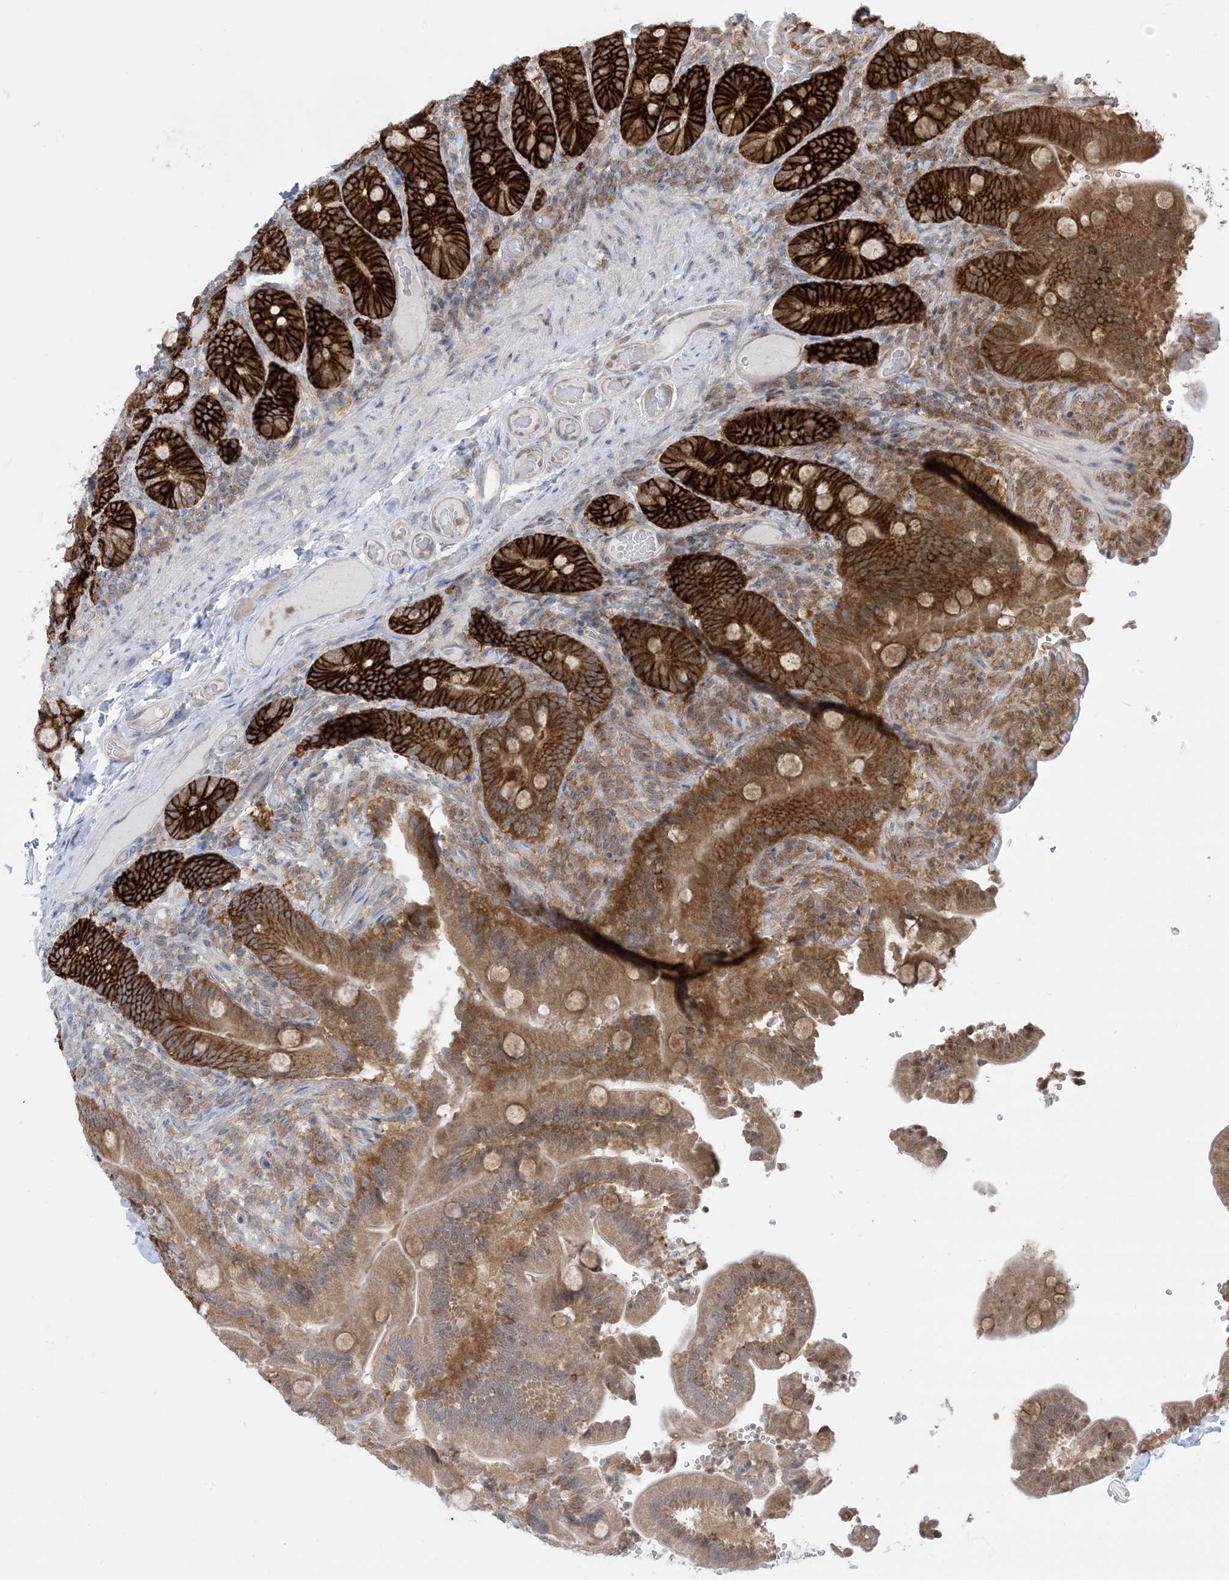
{"staining": {"intensity": "strong", "quantity": ">75%", "location": "cytoplasmic/membranous"}, "tissue": "duodenum", "cell_type": "Glandular cells", "image_type": "normal", "snomed": [{"axis": "morphology", "description": "Normal tissue, NOS"}, {"axis": "topography", "description": "Duodenum"}], "caption": "Normal duodenum exhibits strong cytoplasmic/membranous positivity in about >75% of glandular cells.", "gene": "CASP4", "patient": {"sex": "female", "age": 62}}